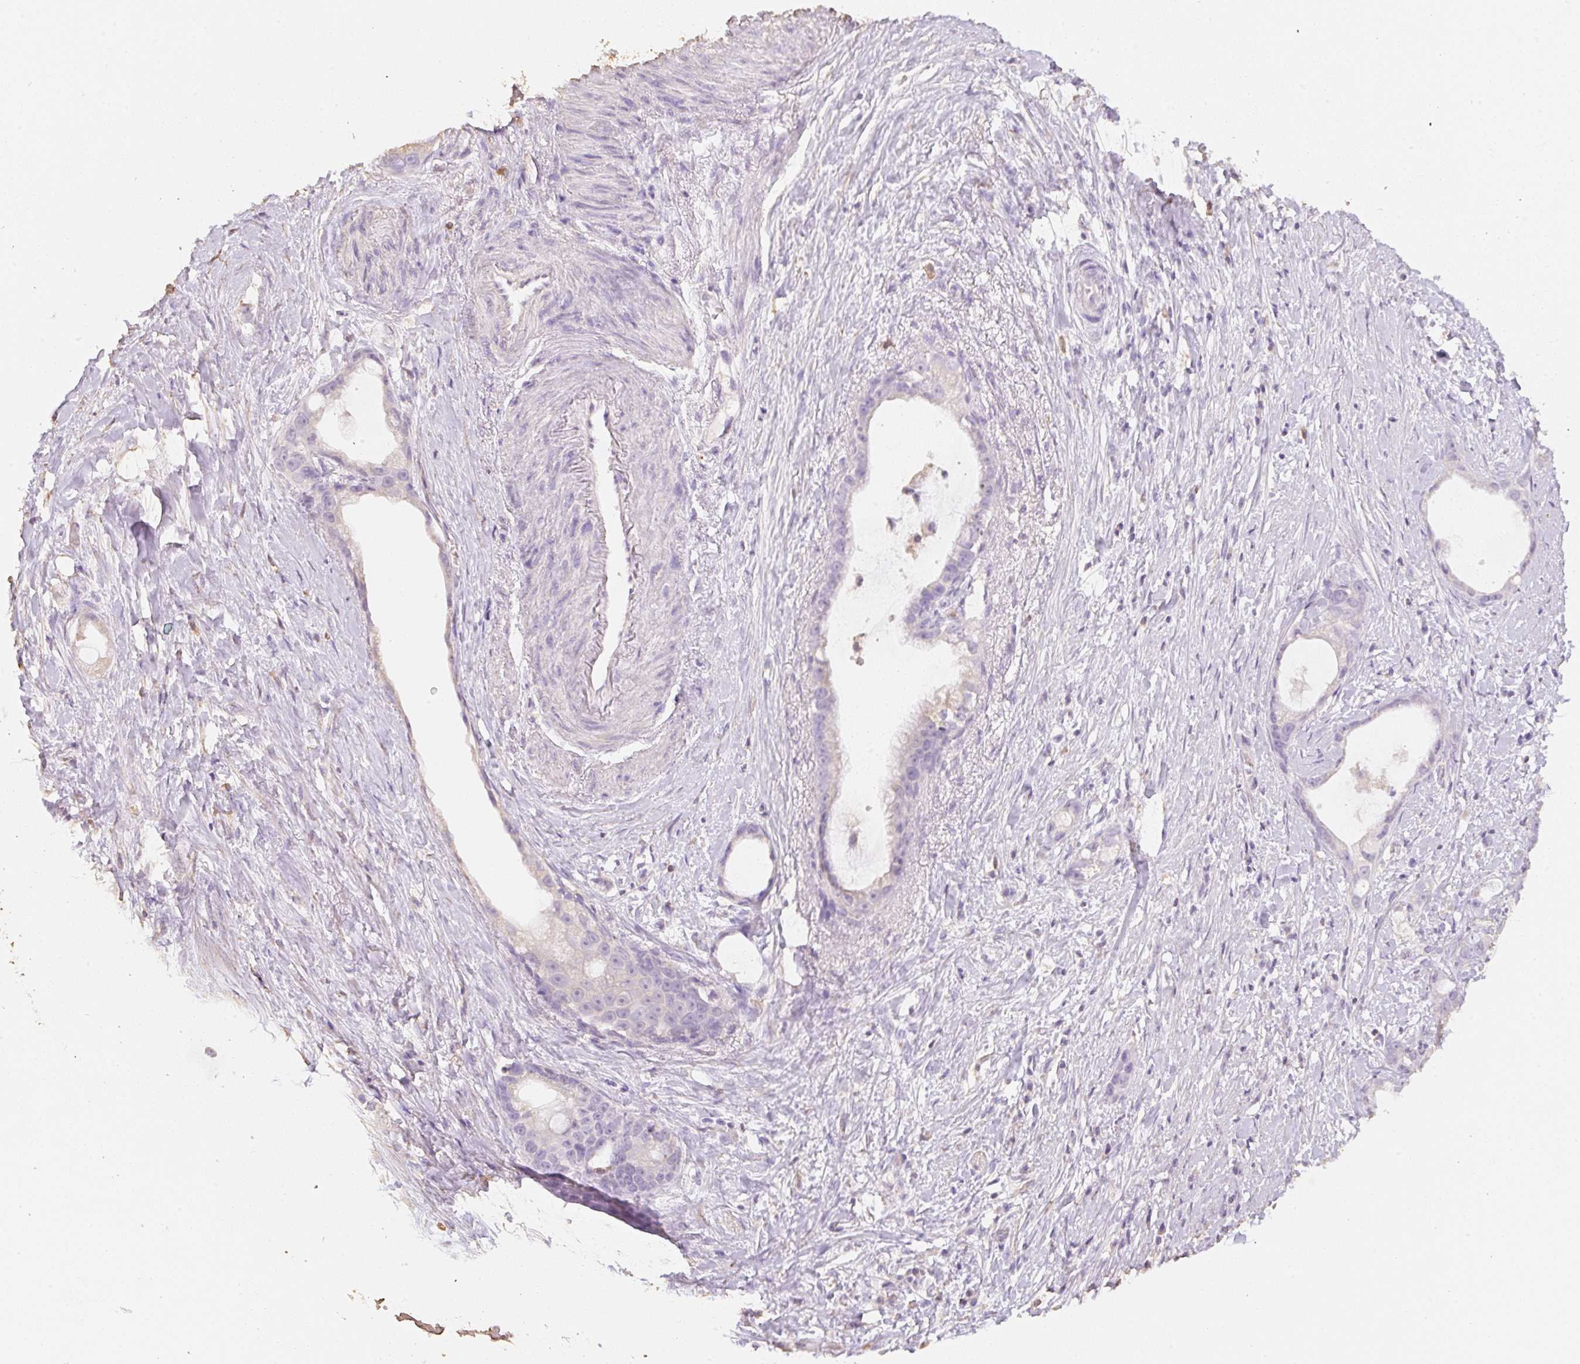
{"staining": {"intensity": "negative", "quantity": "none", "location": "none"}, "tissue": "stomach cancer", "cell_type": "Tumor cells", "image_type": "cancer", "snomed": [{"axis": "morphology", "description": "Adenocarcinoma, NOS"}, {"axis": "topography", "description": "Stomach"}], "caption": "This micrograph is of adenocarcinoma (stomach) stained with immunohistochemistry (IHC) to label a protein in brown with the nuclei are counter-stained blue. There is no expression in tumor cells. (DAB (3,3'-diaminobenzidine) immunohistochemistry, high magnification).", "gene": "MBOAT7", "patient": {"sex": "male", "age": 55}}